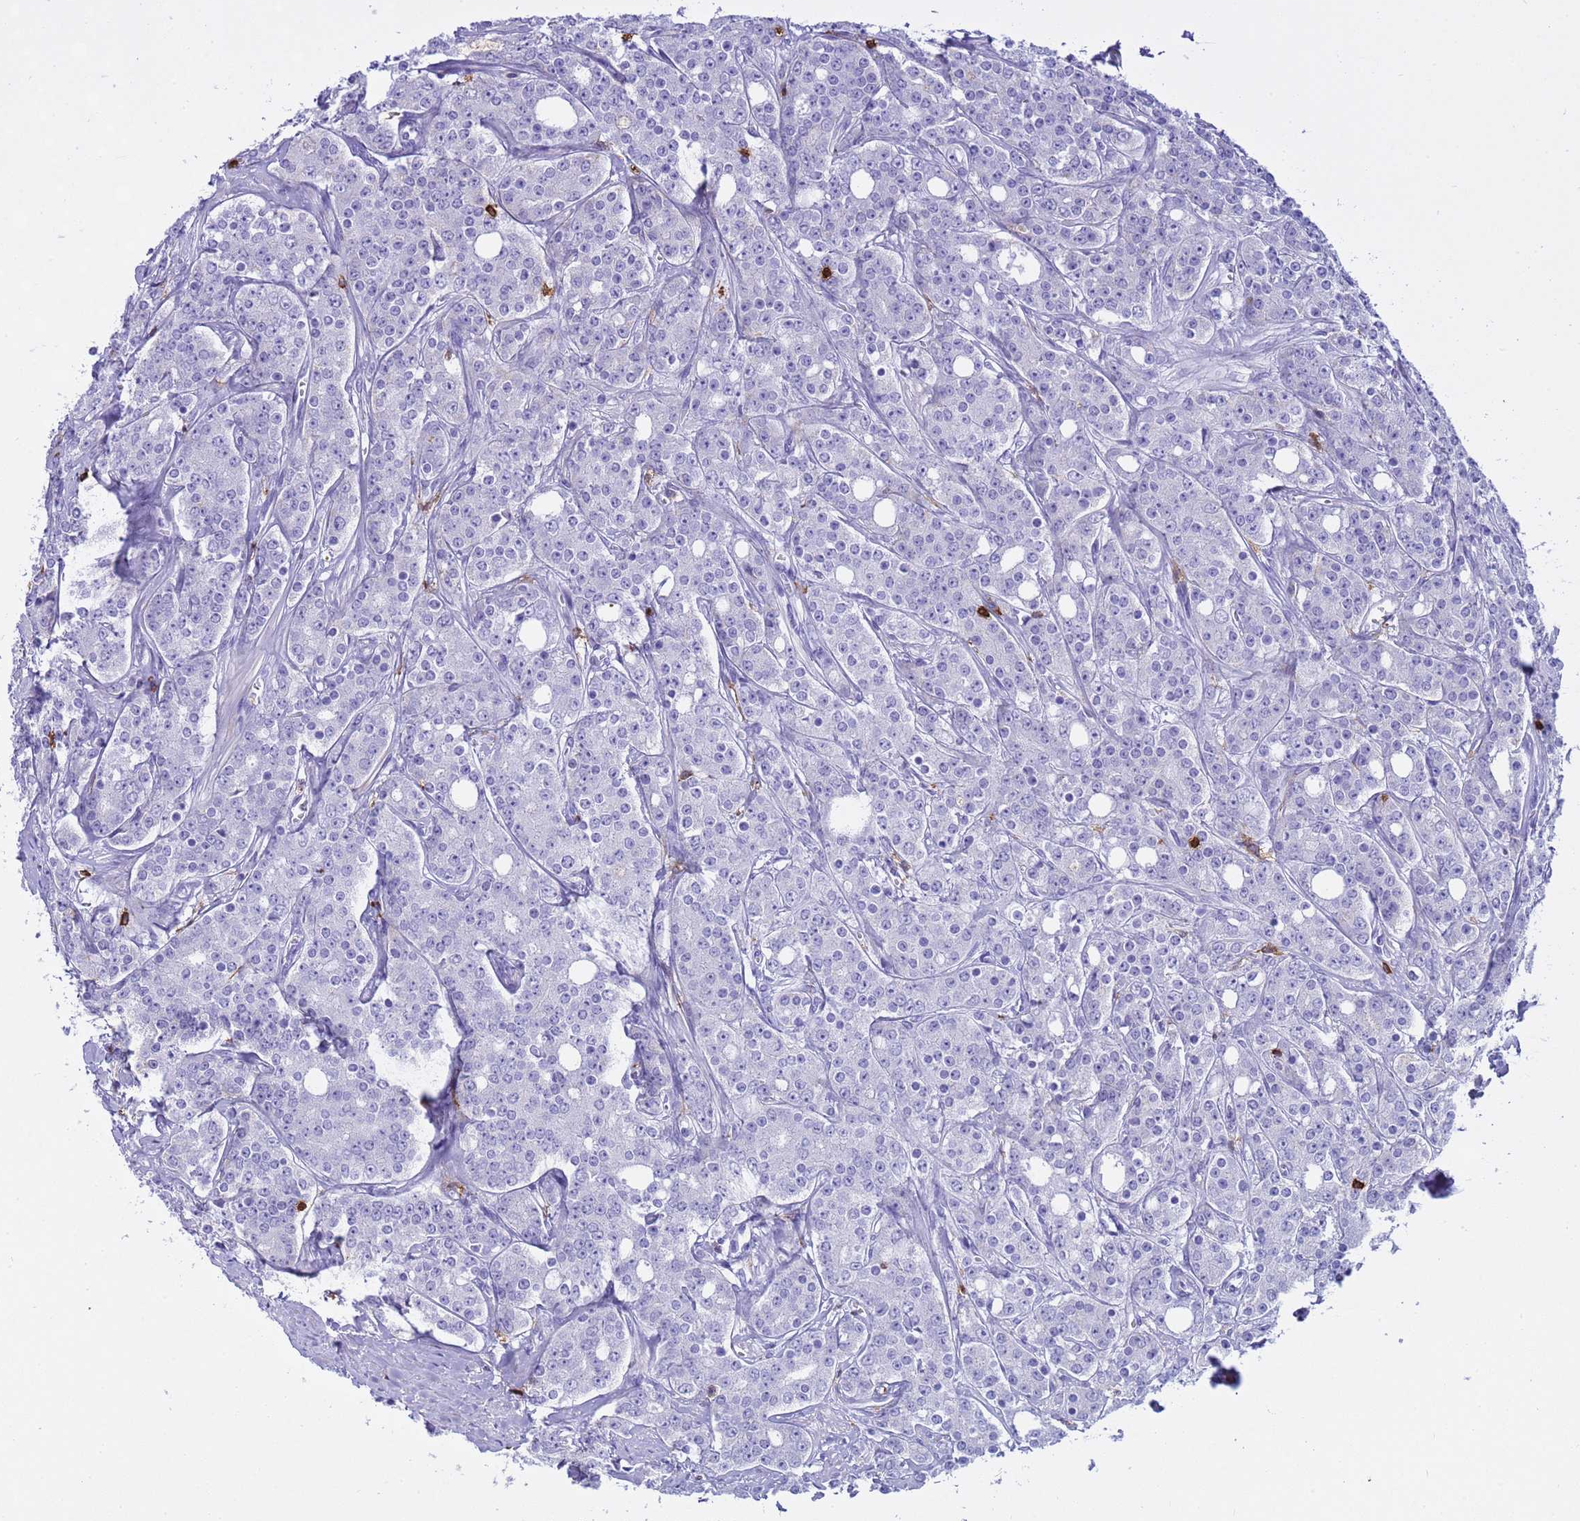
{"staining": {"intensity": "negative", "quantity": "none", "location": "none"}, "tissue": "prostate cancer", "cell_type": "Tumor cells", "image_type": "cancer", "snomed": [{"axis": "morphology", "description": "Adenocarcinoma, High grade"}, {"axis": "topography", "description": "Prostate"}], "caption": "Immunohistochemistry photomicrograph of prostate high-grade adenocarcinoma stained for a protein (brown), which displays no staining in tumor cells. Brightfield microscopy of IHC stained with DAB (3,3'-diaminobenzidine) (brown) and hematoxylin (blue), captured at high magnification.", "gene": "IRF5", "patient": {"sex": "male", "age": 62}}